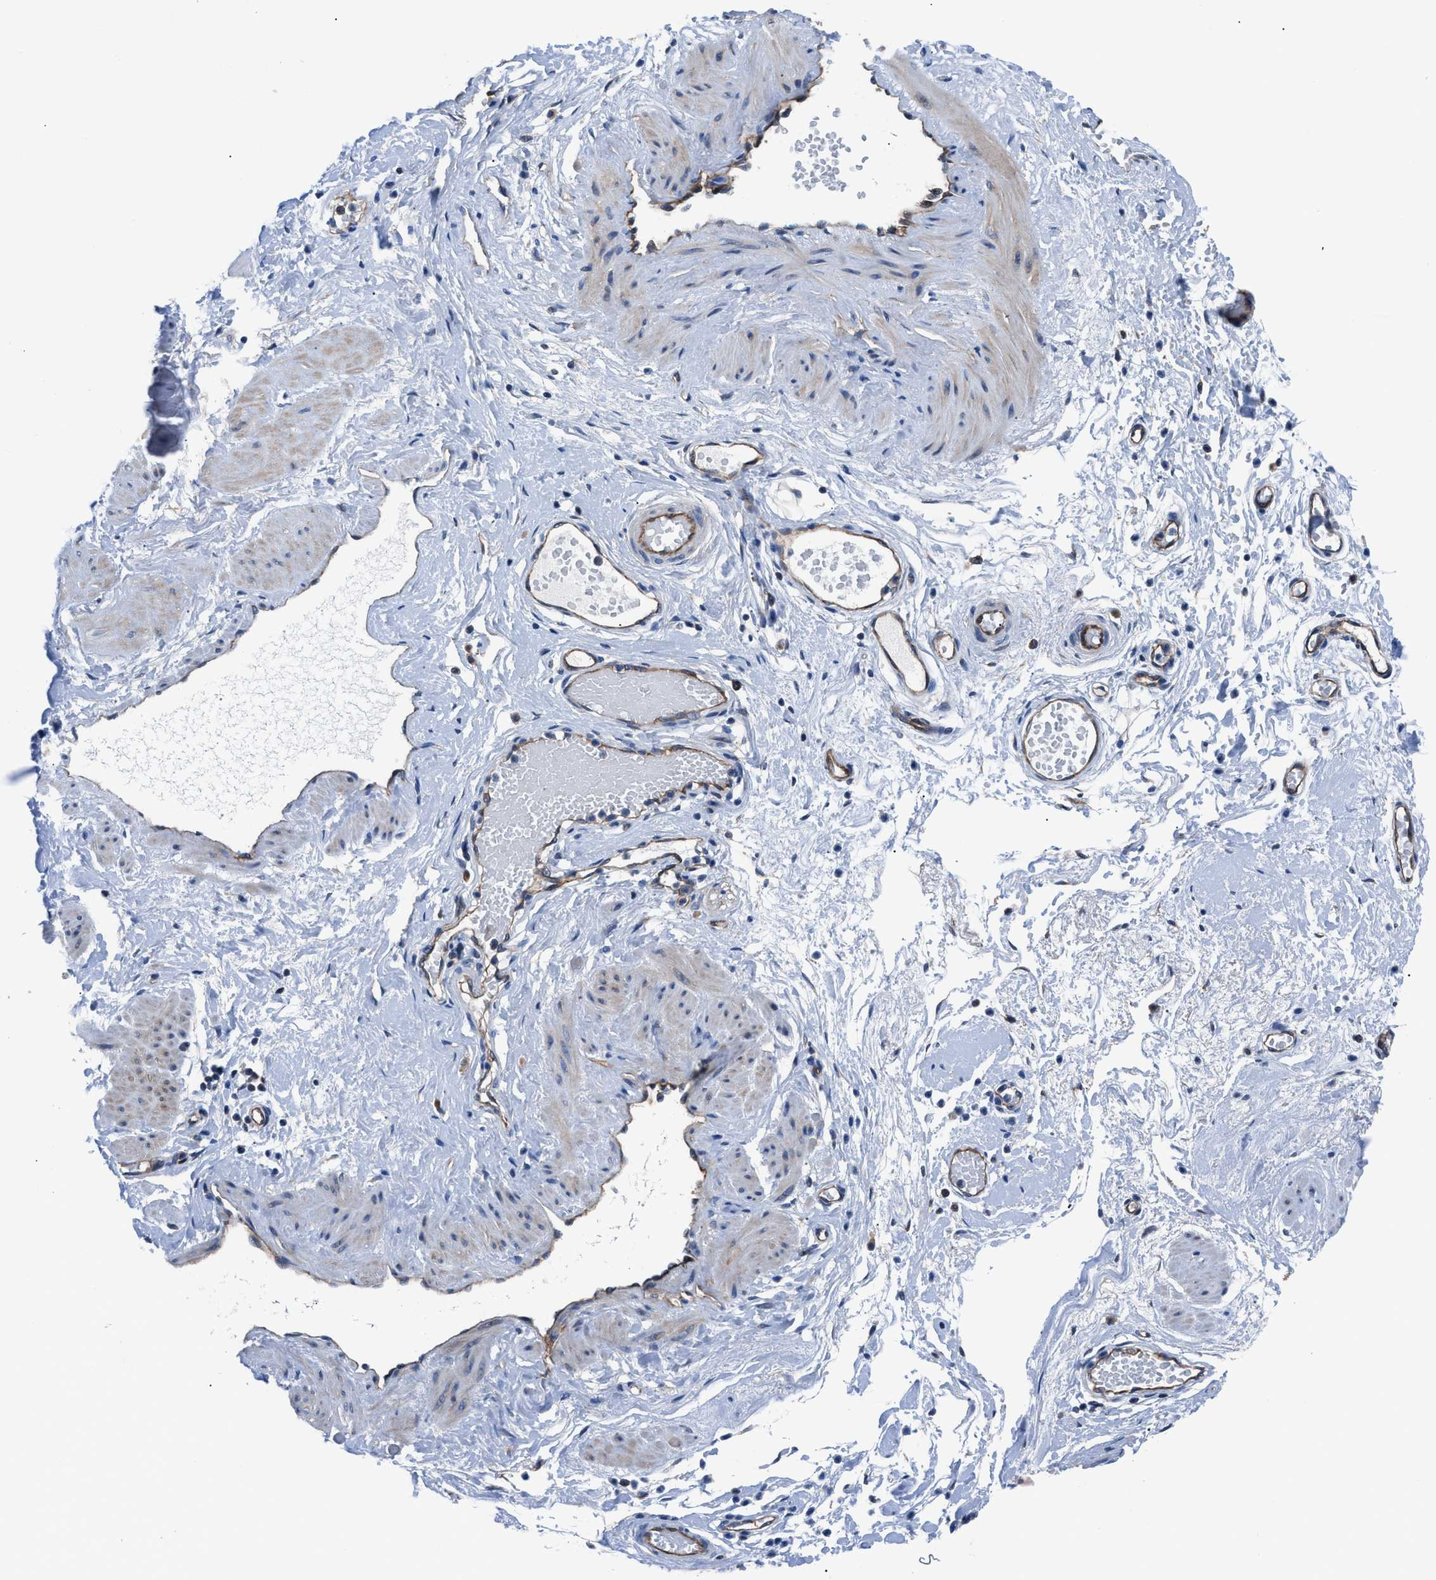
{"staining": {"intensity": "negative", "quantity": "none", "location": "none"}, "tissue": "adipose tissue", "cell_type": "Adipocytes", "image_type": "normal", "snomed": [{"axis": "morphology", "description": "Normal tissue, NOS"}, {"axis": "topography", "description": "Soft tissue"}, {"axis": "topography", "description": "Vascular tissue"}], "caption": "The IHC photomicrograph has no significant expression in adipocytes of adipose tissue. (DAB immunohistochemistry with hematoxylin counter stain).", "gene": "TRIP4", "patient": {"sex": "female", "age": 35}}